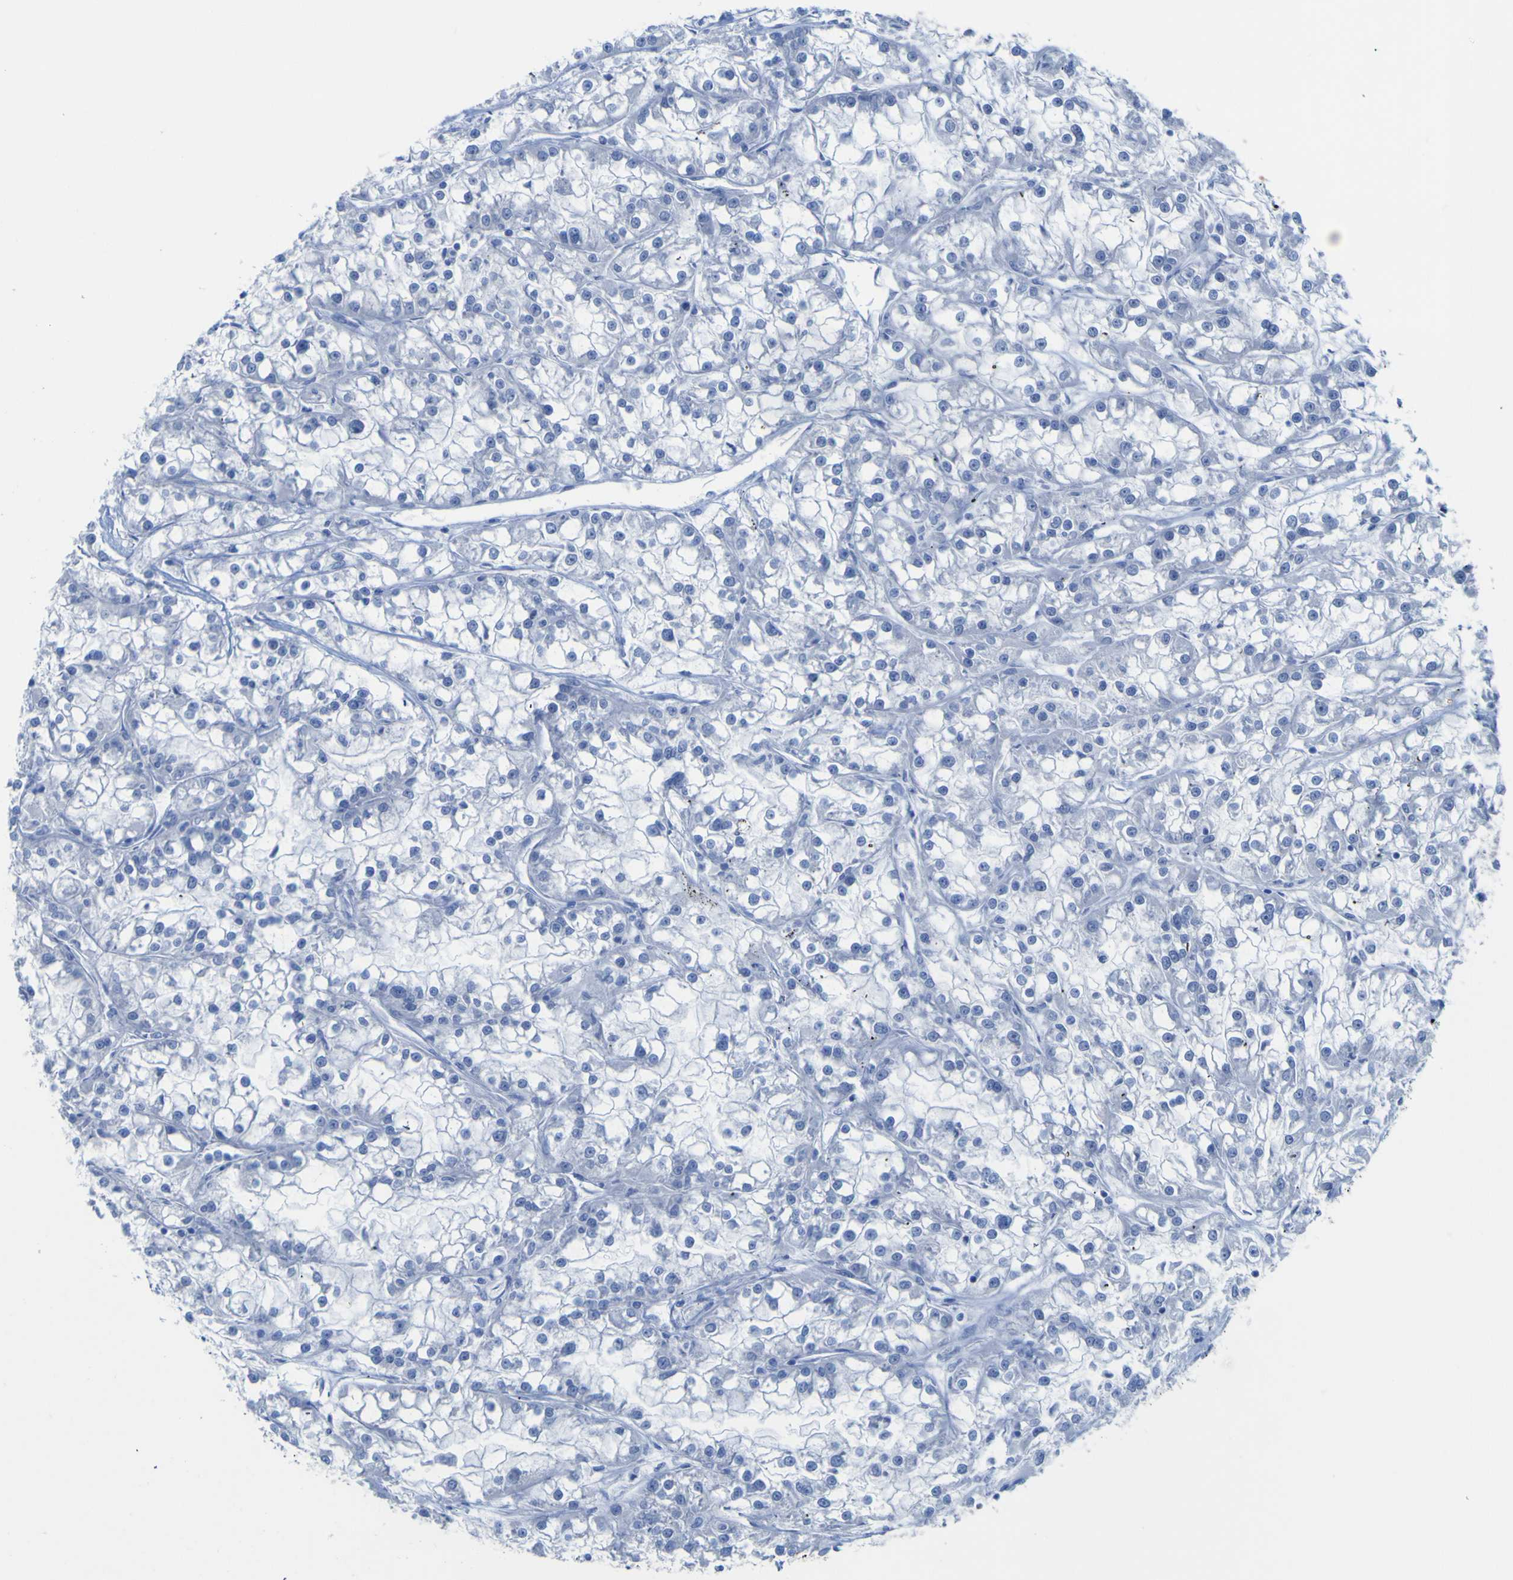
{"staining": {"intensity": "negative", "quantity": "none", "location": "none"}, "tissue": "renal cancer", "cell_type": "Tumor cells", "image_type": "cancer", "snomed": [{"axis": "morphology", "description": "Adenocarcinoma, NOS"}, {"axis": "topography", "description": "Kidney"}], "caption": "The histopathology image exhibits no significant staining in tumor cells of renal adenocarcinoma.", "gene": "GCM1", "patient": {"sex": "female", "age": 52}}